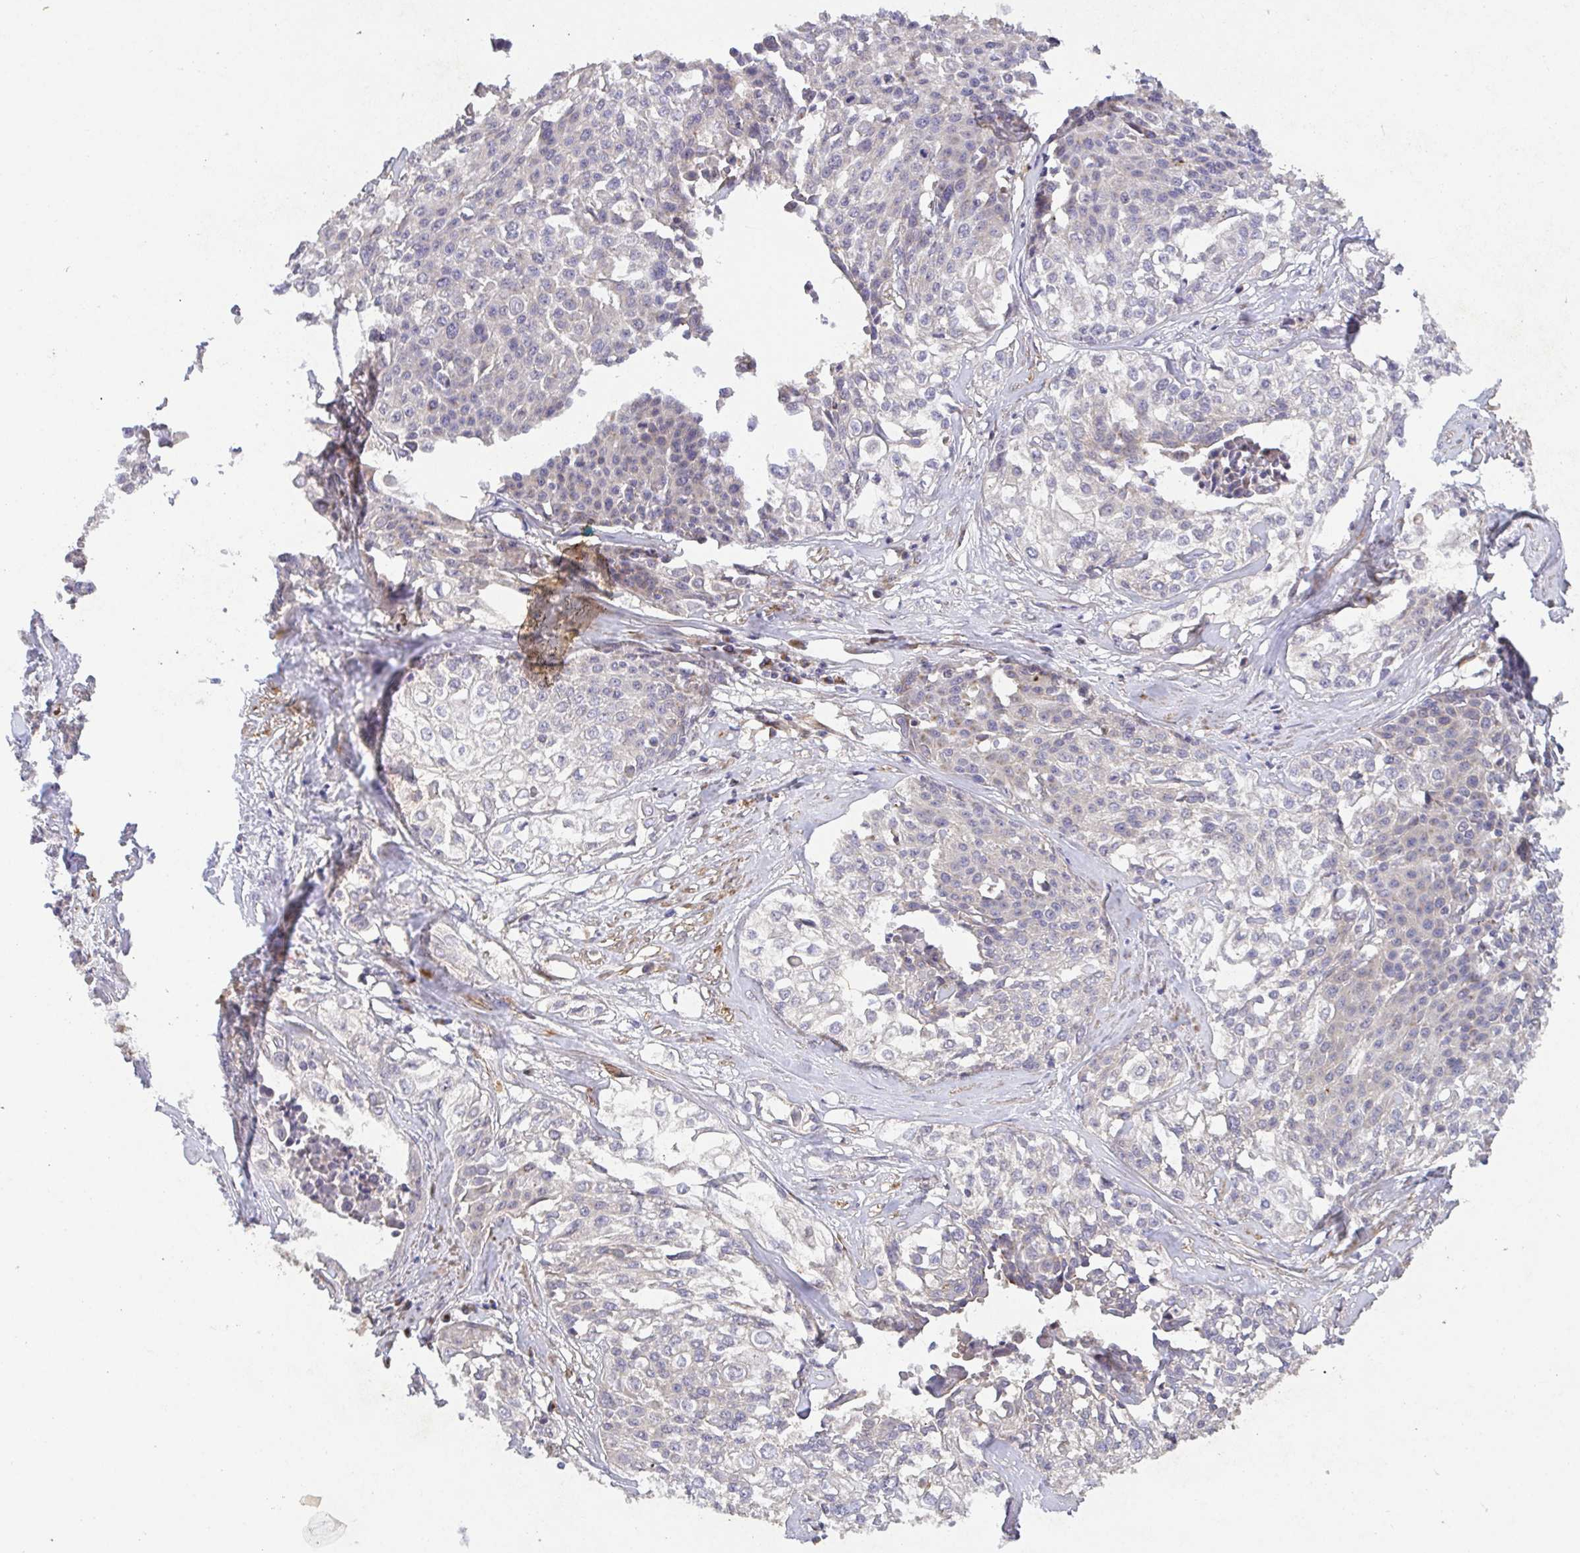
{"staining": {"intensity": "weak", "quantity": "<25%", "location": "cytoplasmic/membranous"}, "tissue": "cervical cancer", "cell_type": "Tumor cells", "image_type": "cancer", "snomed": [{"axis": "morphology", "description": "Squamous cell carcinoma, NOS"}, {"axis": "topography", "description": "Cervix"}], "caption": "IHC of squamous cell carcinoma (cervical) displays no expression in tumor cells.", "gene": "TM9SF4", "patient": {"sex": "female", "age": 39}}